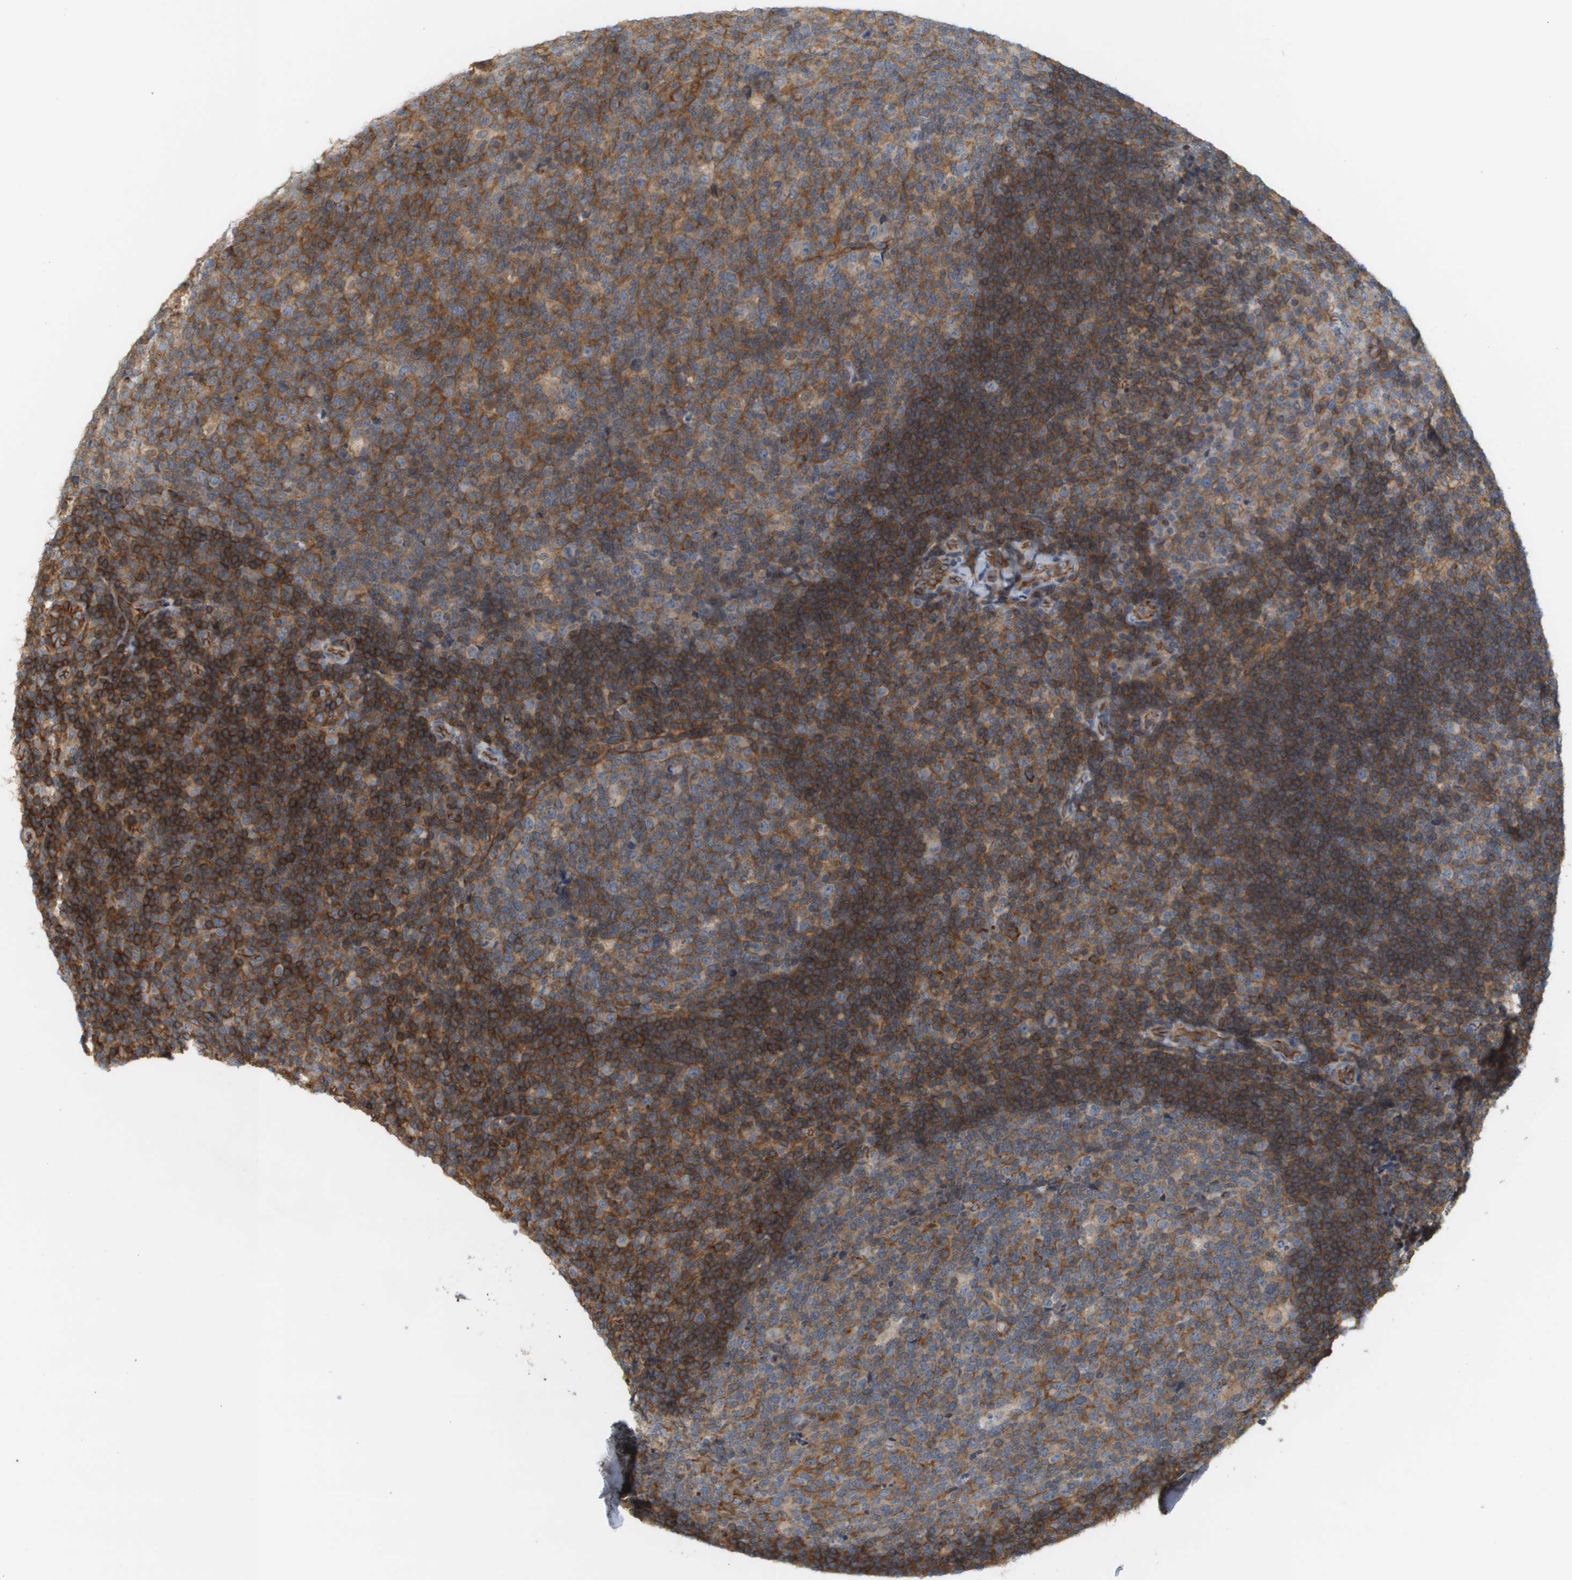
{"staining": {"intensity": "moderate", "quantity": "25%-75%", "location": "cytoplasmic/membranous"}, "tissue": "tonsil", "cell_type": "Germinal center cells", "image_type": "normal", "snomed": [{"axis": "morphology", "description": "Normal tissue, NOS"}, {"axis": "topography", "description": "Tonsil"}], "caption": "Tonsil stained with immunohistochemistry reveals moderate cytoplasmic/membranous staining in approximately 25%-75% of germinal center cells. Ihc stains the protein of interest in brown and the nuclei are stained blue.", "gene": "SGMS2", "patient": {"sex": "male", "age": 17}}